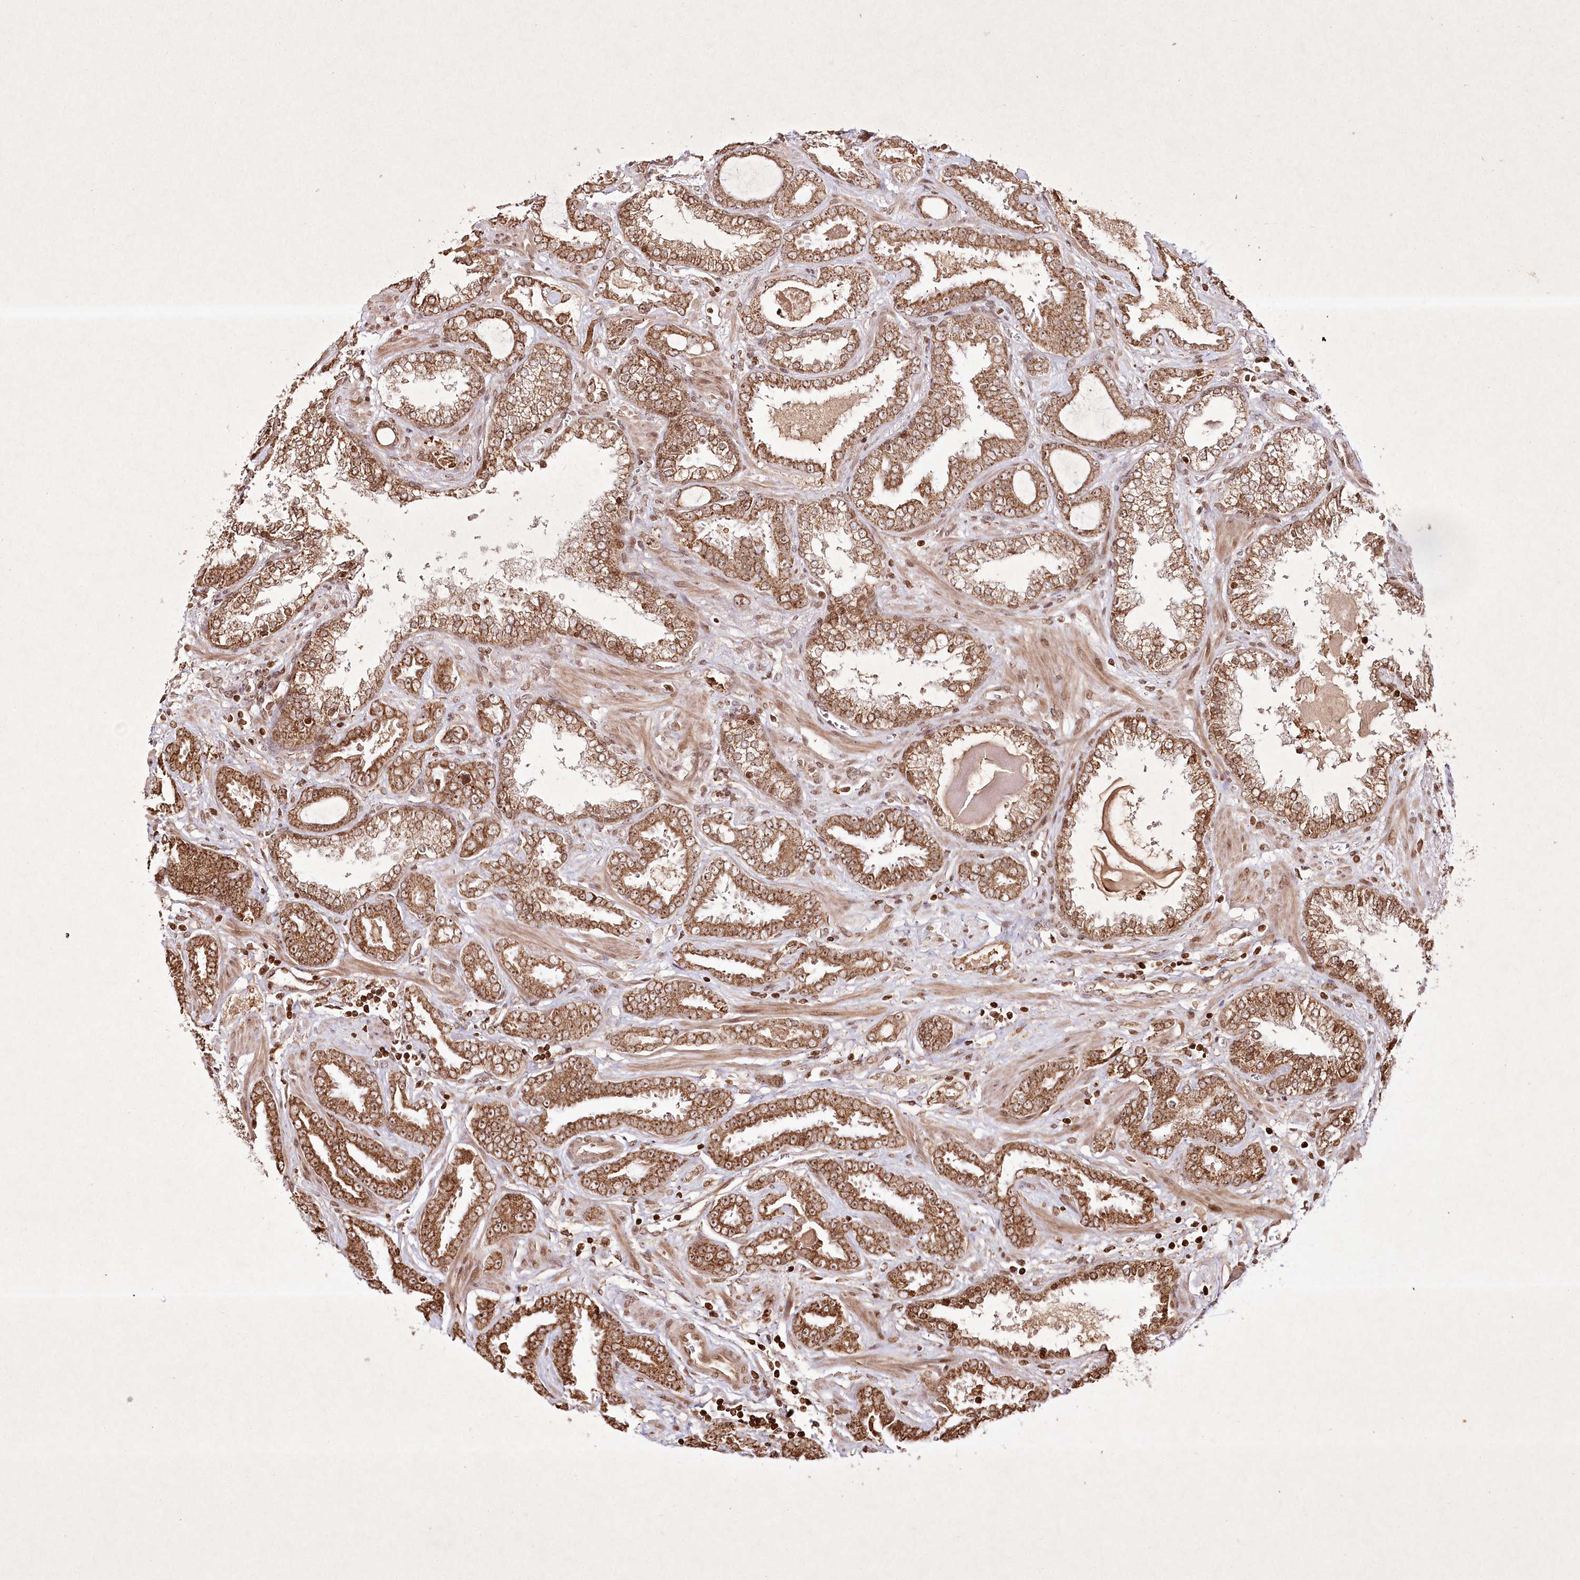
{"staining": {"intensity": "moderate", "quantity": ">75%", "location": "cytoplasmic/membranous,nuclear"}, "tissue": "prostate cancer", "cell_type": "Tumor cells", "image_type": "cancer", "snomed": [{"axis": "morphology", "description": "Adenocarcinoma, Low grade"}, {"axis": "topography", "description": "Prostate"}], "caption": "Prostate cancer stained with a brown dye shows moderate cytoplasmic/membranous and nuclear positive positivity in about >75% of tumor cells.", "gene": "CARM1", "patient": {"sex": "male", "age": 60}}